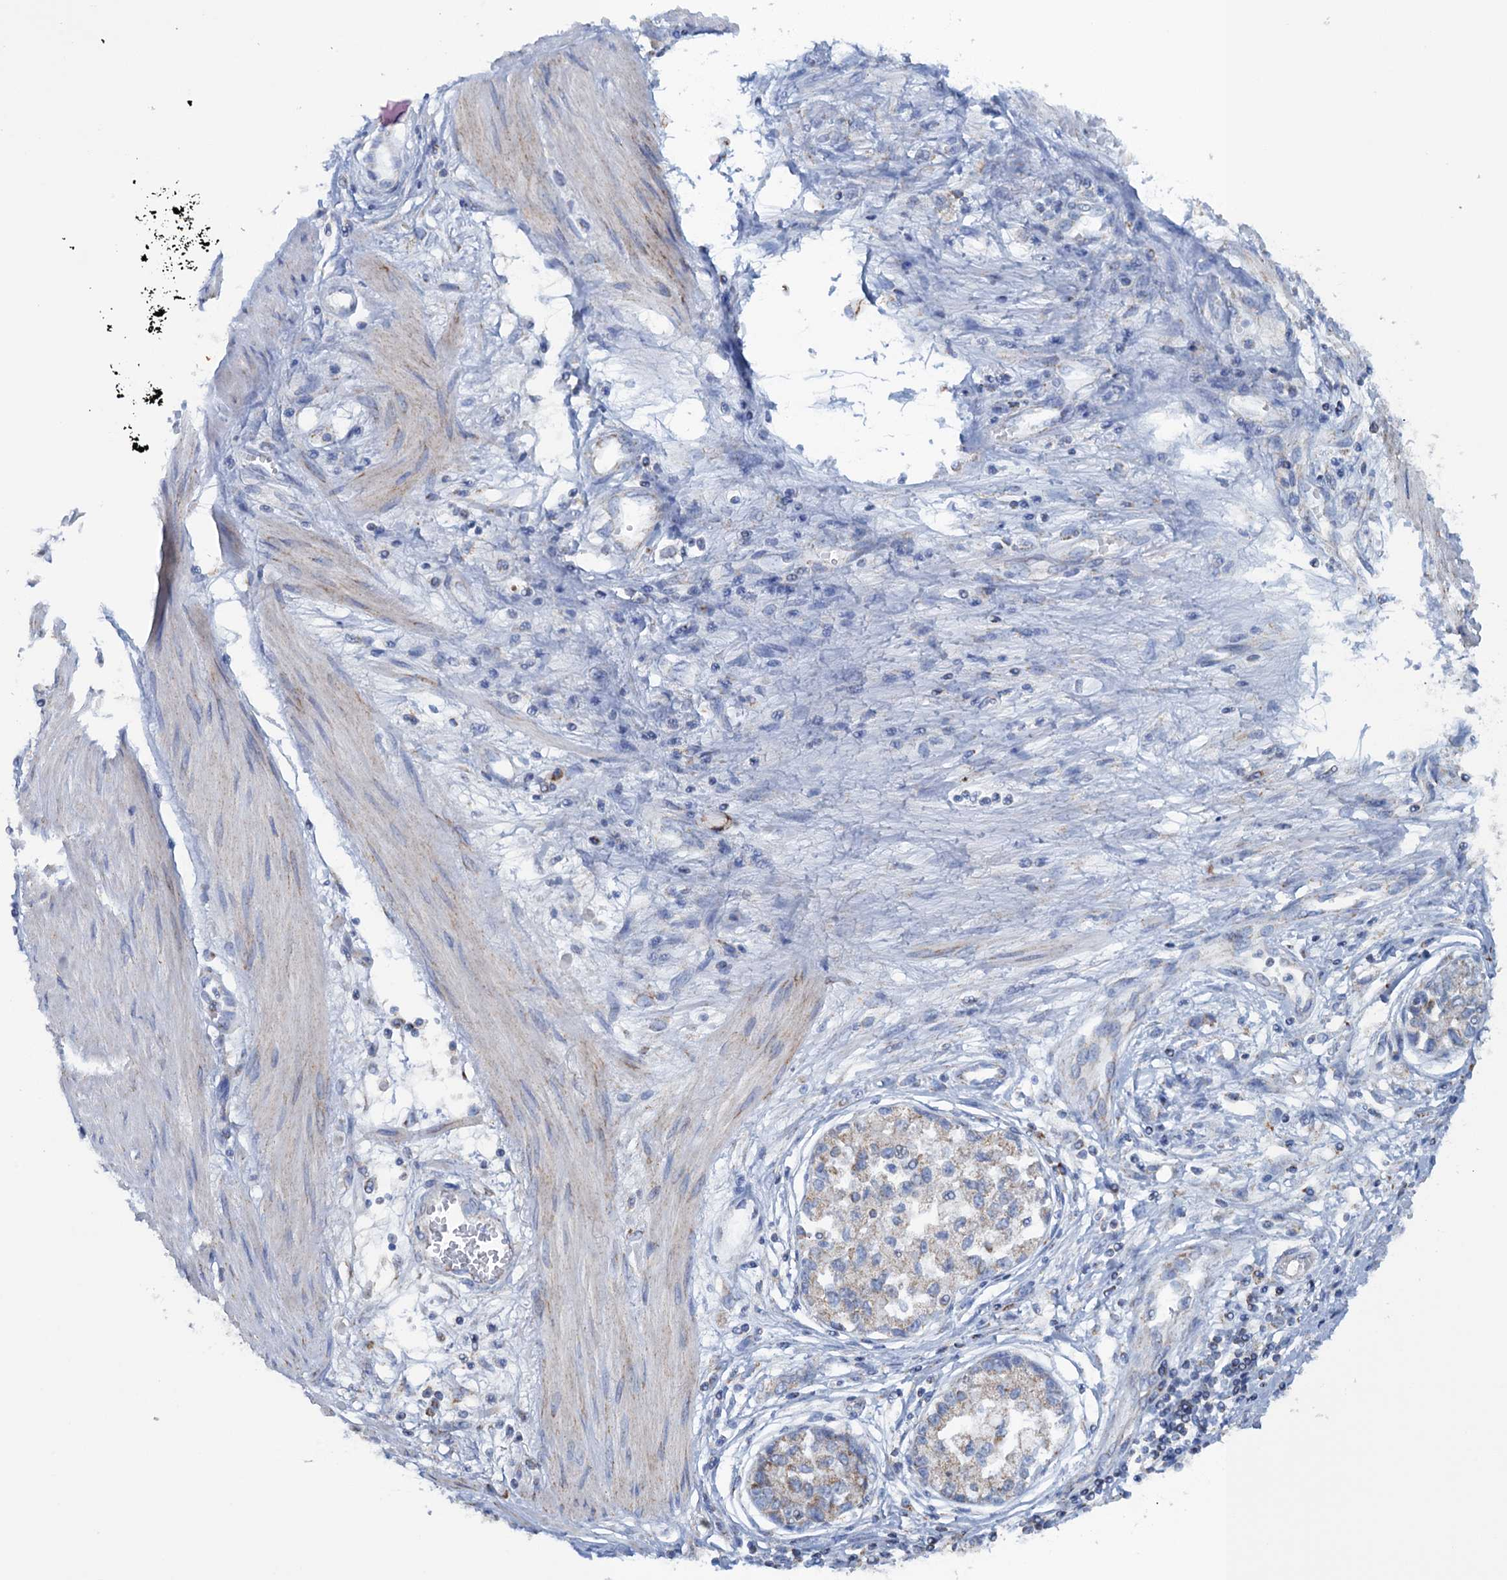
{"staining": {"intensity": "moderate", "quantity": "<25%", "location": "cytoplasmic/membranous"}, "tissue": "stomach cancer", "cell_type": "Tumor cells", "image_type": "cancer", "snomed": [{"axis": "morphology", "description": "Adenocarcinoma, NOS"}, {"axis": "topography", "description": "Stomach"}], "caption": "Immunohistochemistry of human stomach cancer (adenocarcinoma) reveals low levels of moderate cytoplasmic/membranous staining in about <25% of tumor cells. (DAB (3,3'-diaminobenzidine) = brown stain, brightfield microscopy at high magnification).", "gene": "GTPBP3", "patient": {"sex": "female", "age": 76}}